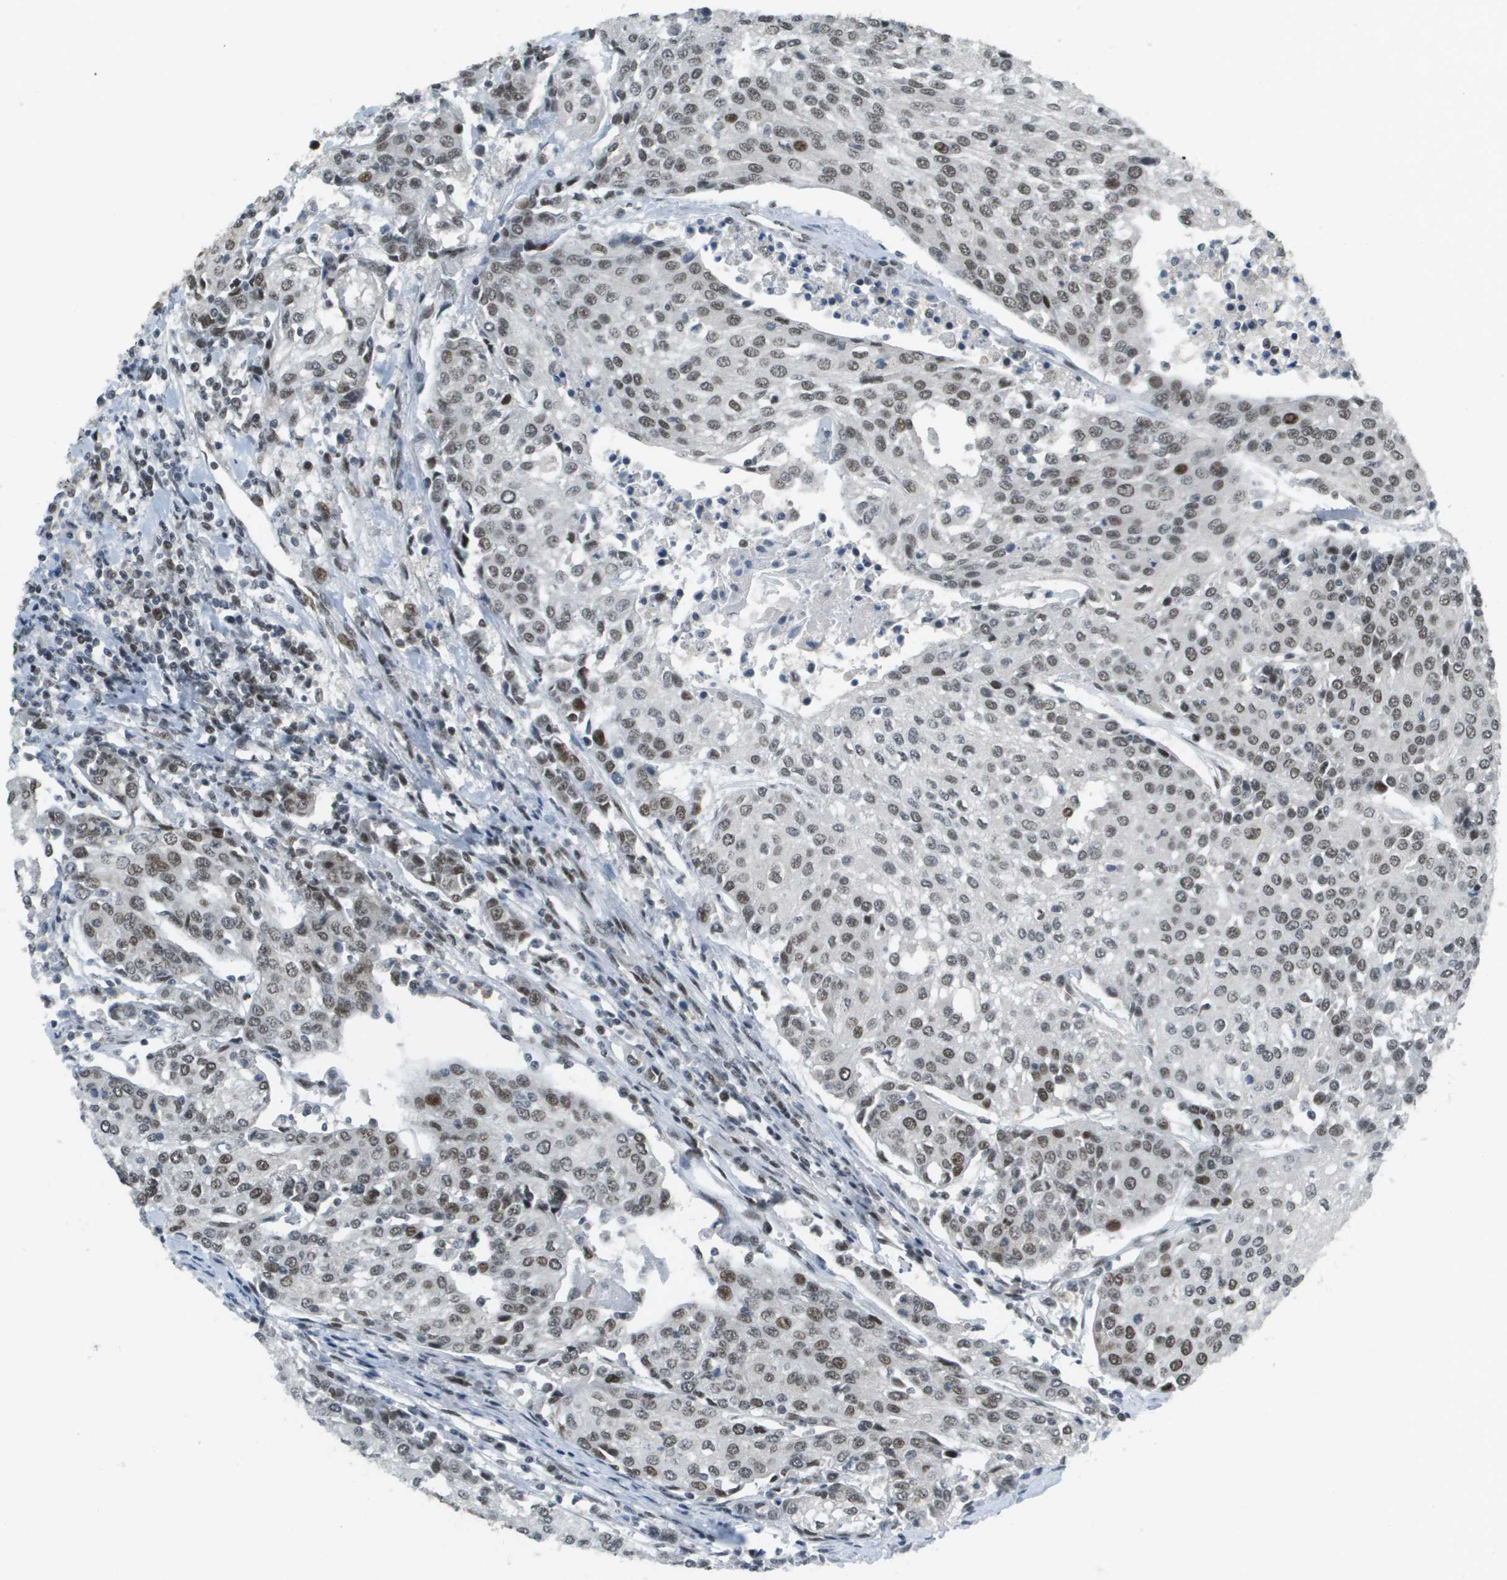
{"staining": {"intensity": "moderate", "quantity": ">75%", "location": "nuclear"}, "tissue": "urothelial cancer", "cell_type": "Tumor cells", "image_type": "cancer", "snomed": [{"axis": "morphology", "description": "Urothelial carcinoma, High grade"}, {"axis": "topography", "description": "Urinary bladder"}], "caption": "Protein expression analysis of urothelial carcinoma (high-grade) shows moderate nuclear expression in about >75% of tumor cells.", "gene": "IRF7", "patient": {"sex": "female", "age": 85}}